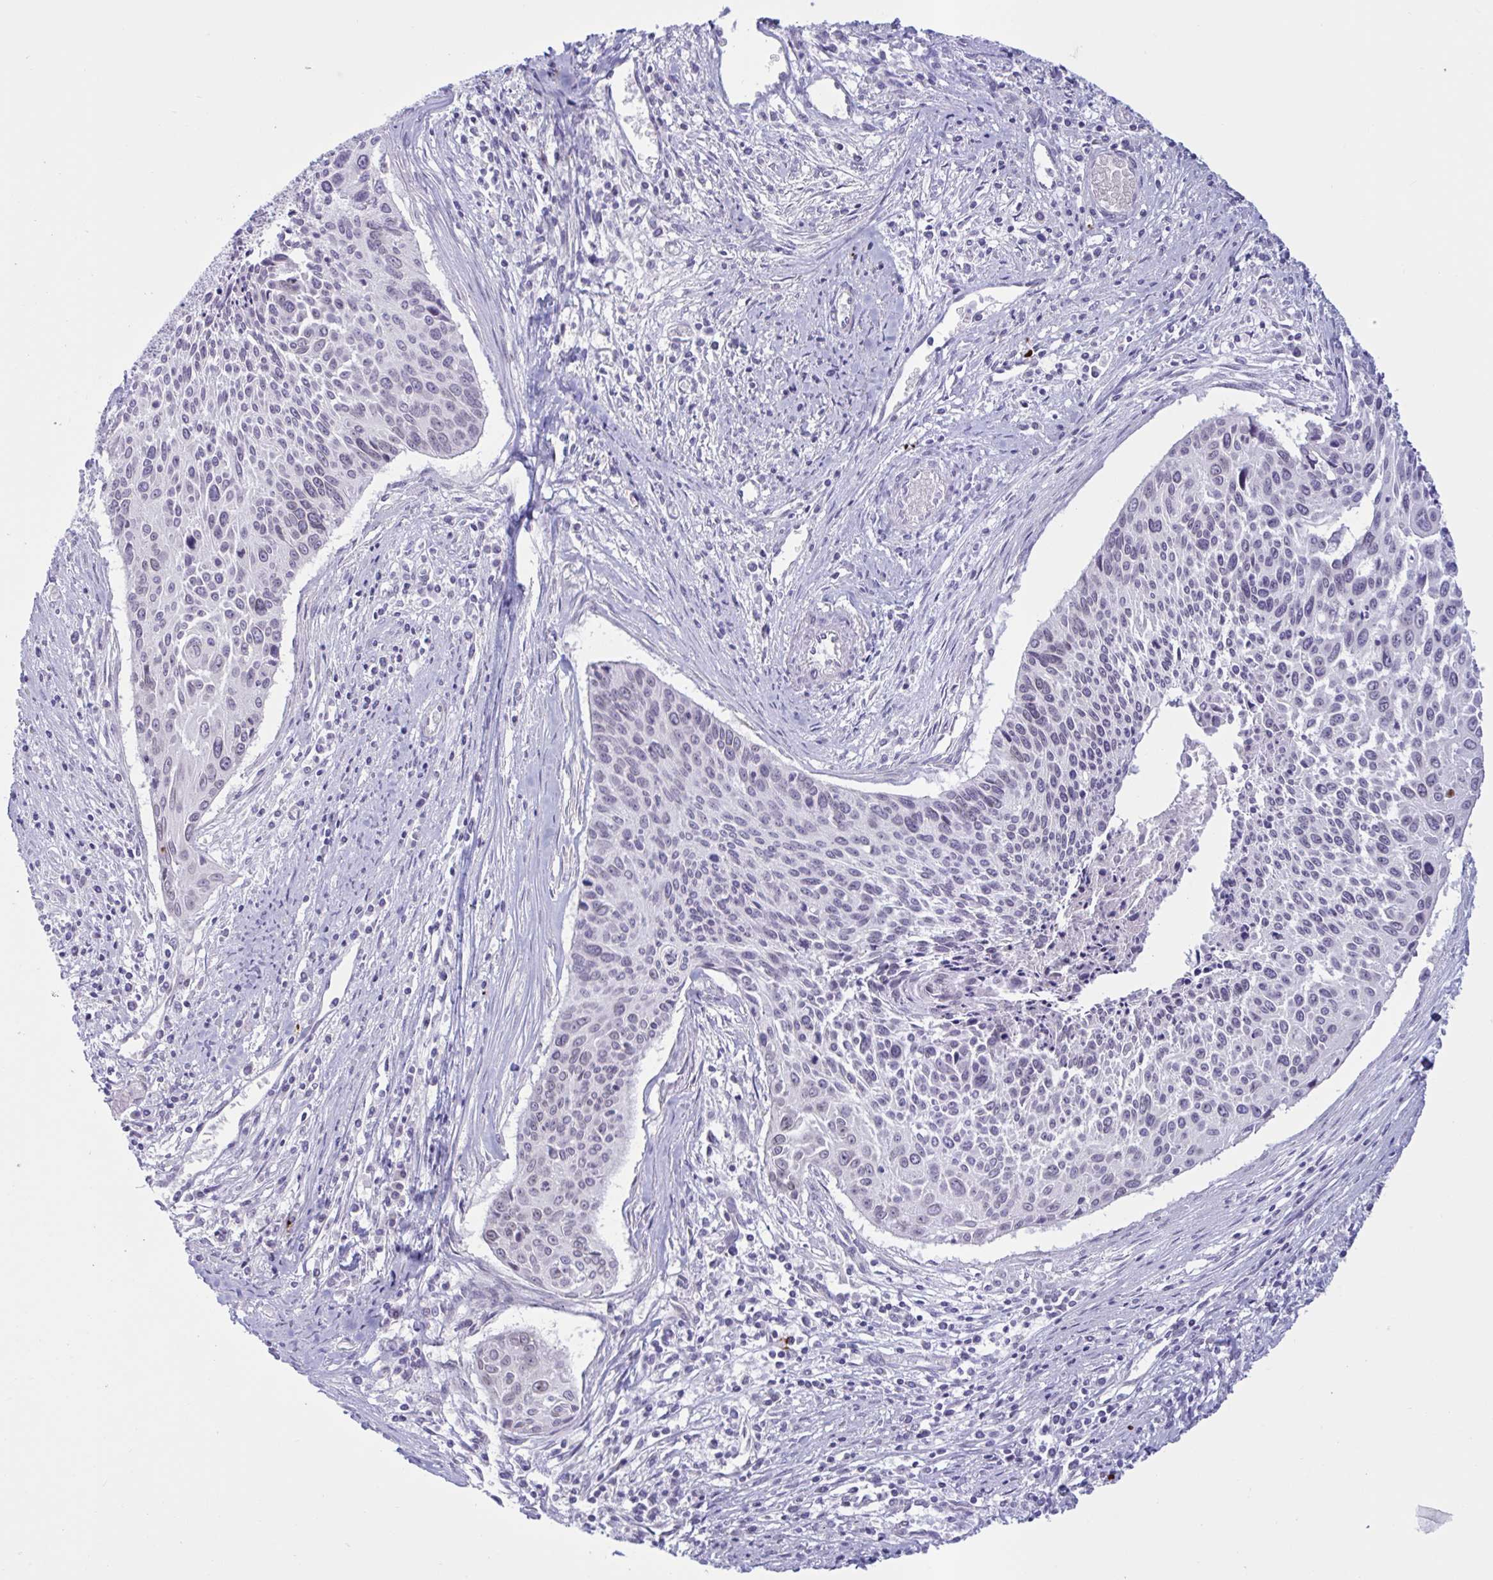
{"staining": {"intensity": "weak", "quantity": "<25%", "location": "nuclear"}, "tissue": "cervical cancer", "cell_type": "Tumor cells", "image_type": "cancer", "snomed": [{"axis": "morphology", "description": "Squamous cell carcinoma, NOS"}, {"axis": "topography", "description": "Cervix"}], "caption": "An immunohistochemistry photomicrograph of cervical cancer is shown. There is no staining in tumor cells of cervical cancer.", "gene": "DOCK11", "patient": {"sex": "female", "age": 55}}